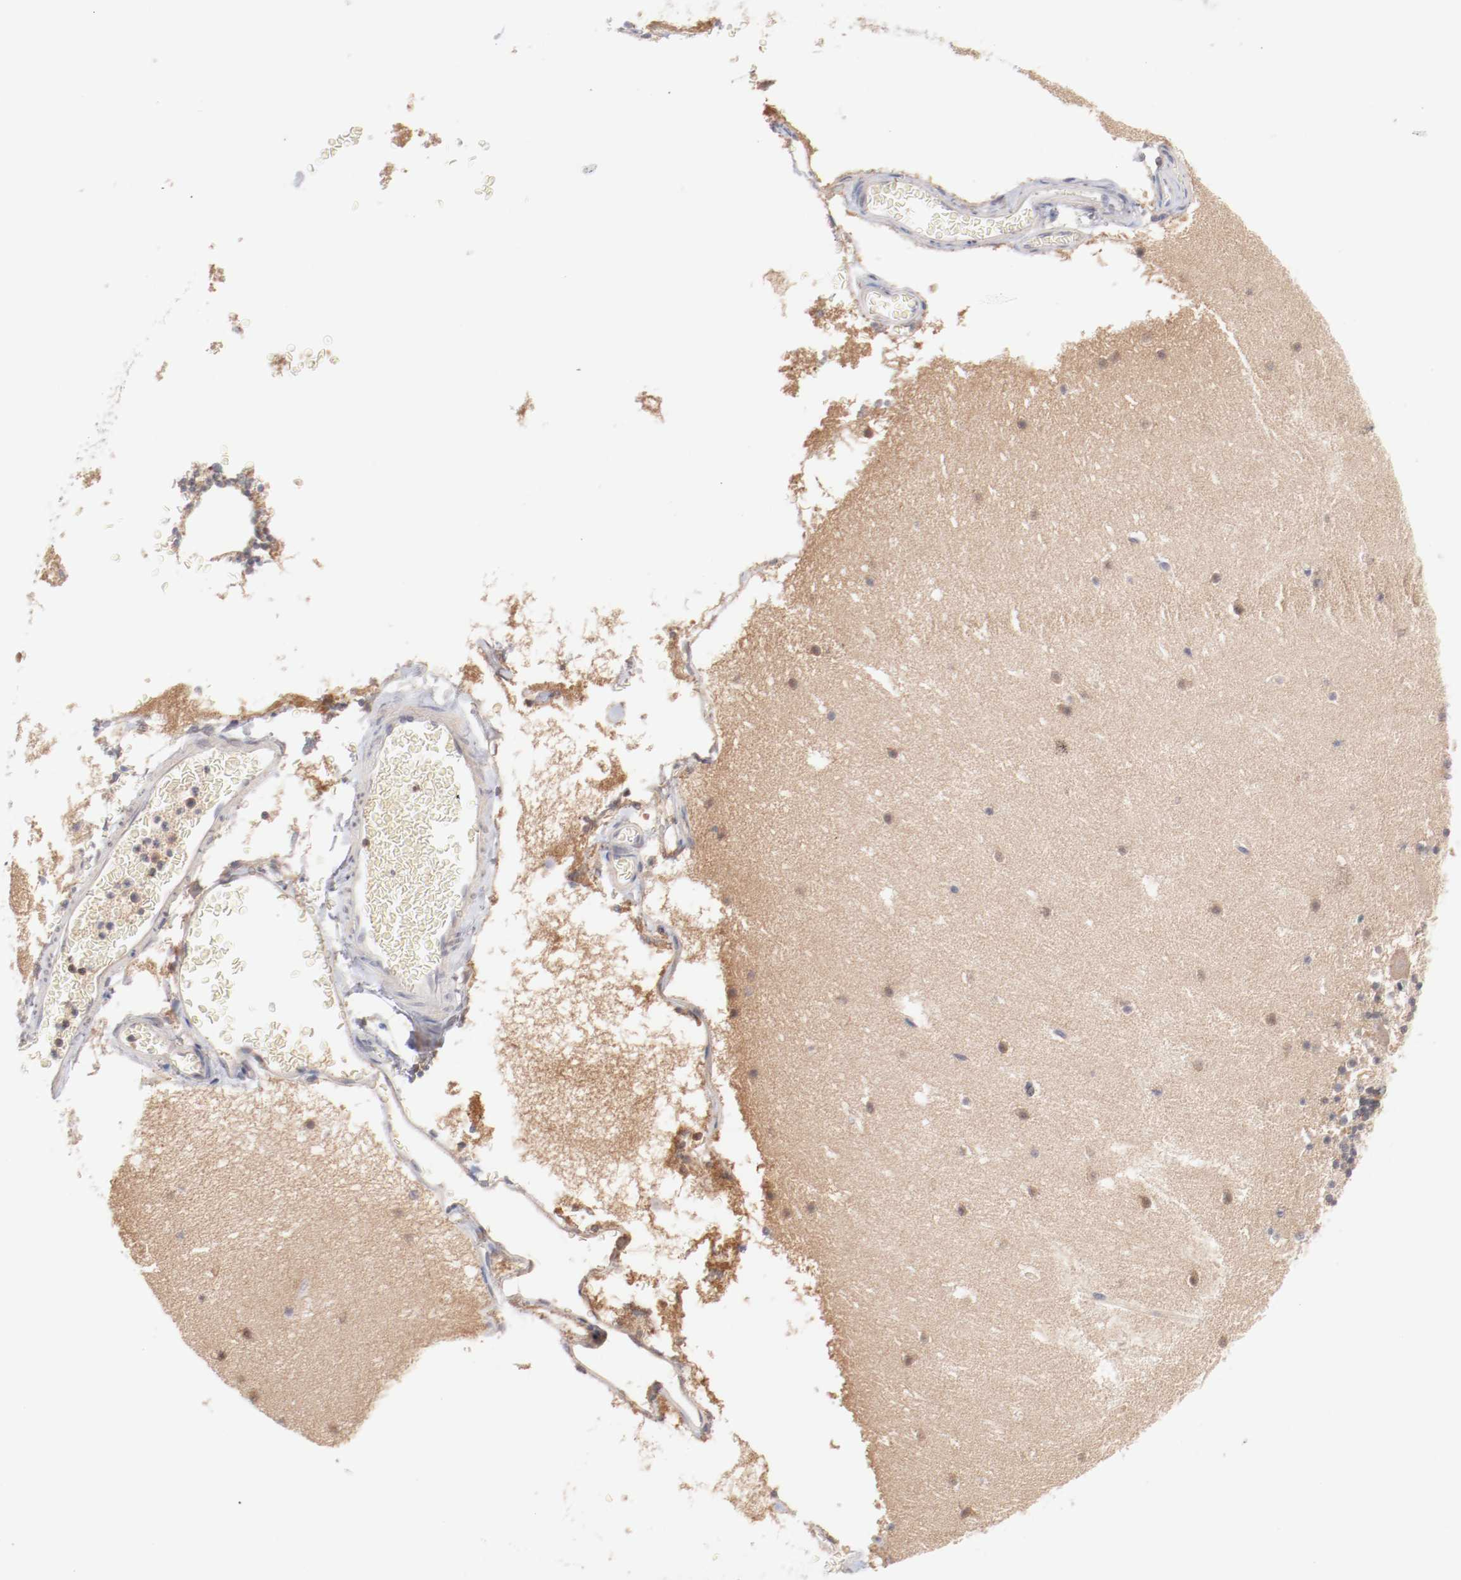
{"staining": {"intensity": "weak", "quantity": ">75%", "location": "cytoplasmic/membranous"}, "tissue": "cerebellum", "cell_type": "Cells in granular layer", "image_type": "normal", "snomed": [{"axis": "morphology", "description": "Normal tissue, NOS"}, {"axis": "topography", "description": "Cerebellum"}], "caption": "A high-resolution histopathology image shows immunohistochemistry staining of unremarkable cerebellum, which reveals weak cytoplasmic/membranous positivity in about >75% of cells in granular layer. (DAB (3,3'-diaminobenzidine) IHC, brown staining for protein, blue staining for nuclei).", "gene": "SETD3", "patient": {"sex": "male", "age": 45}}